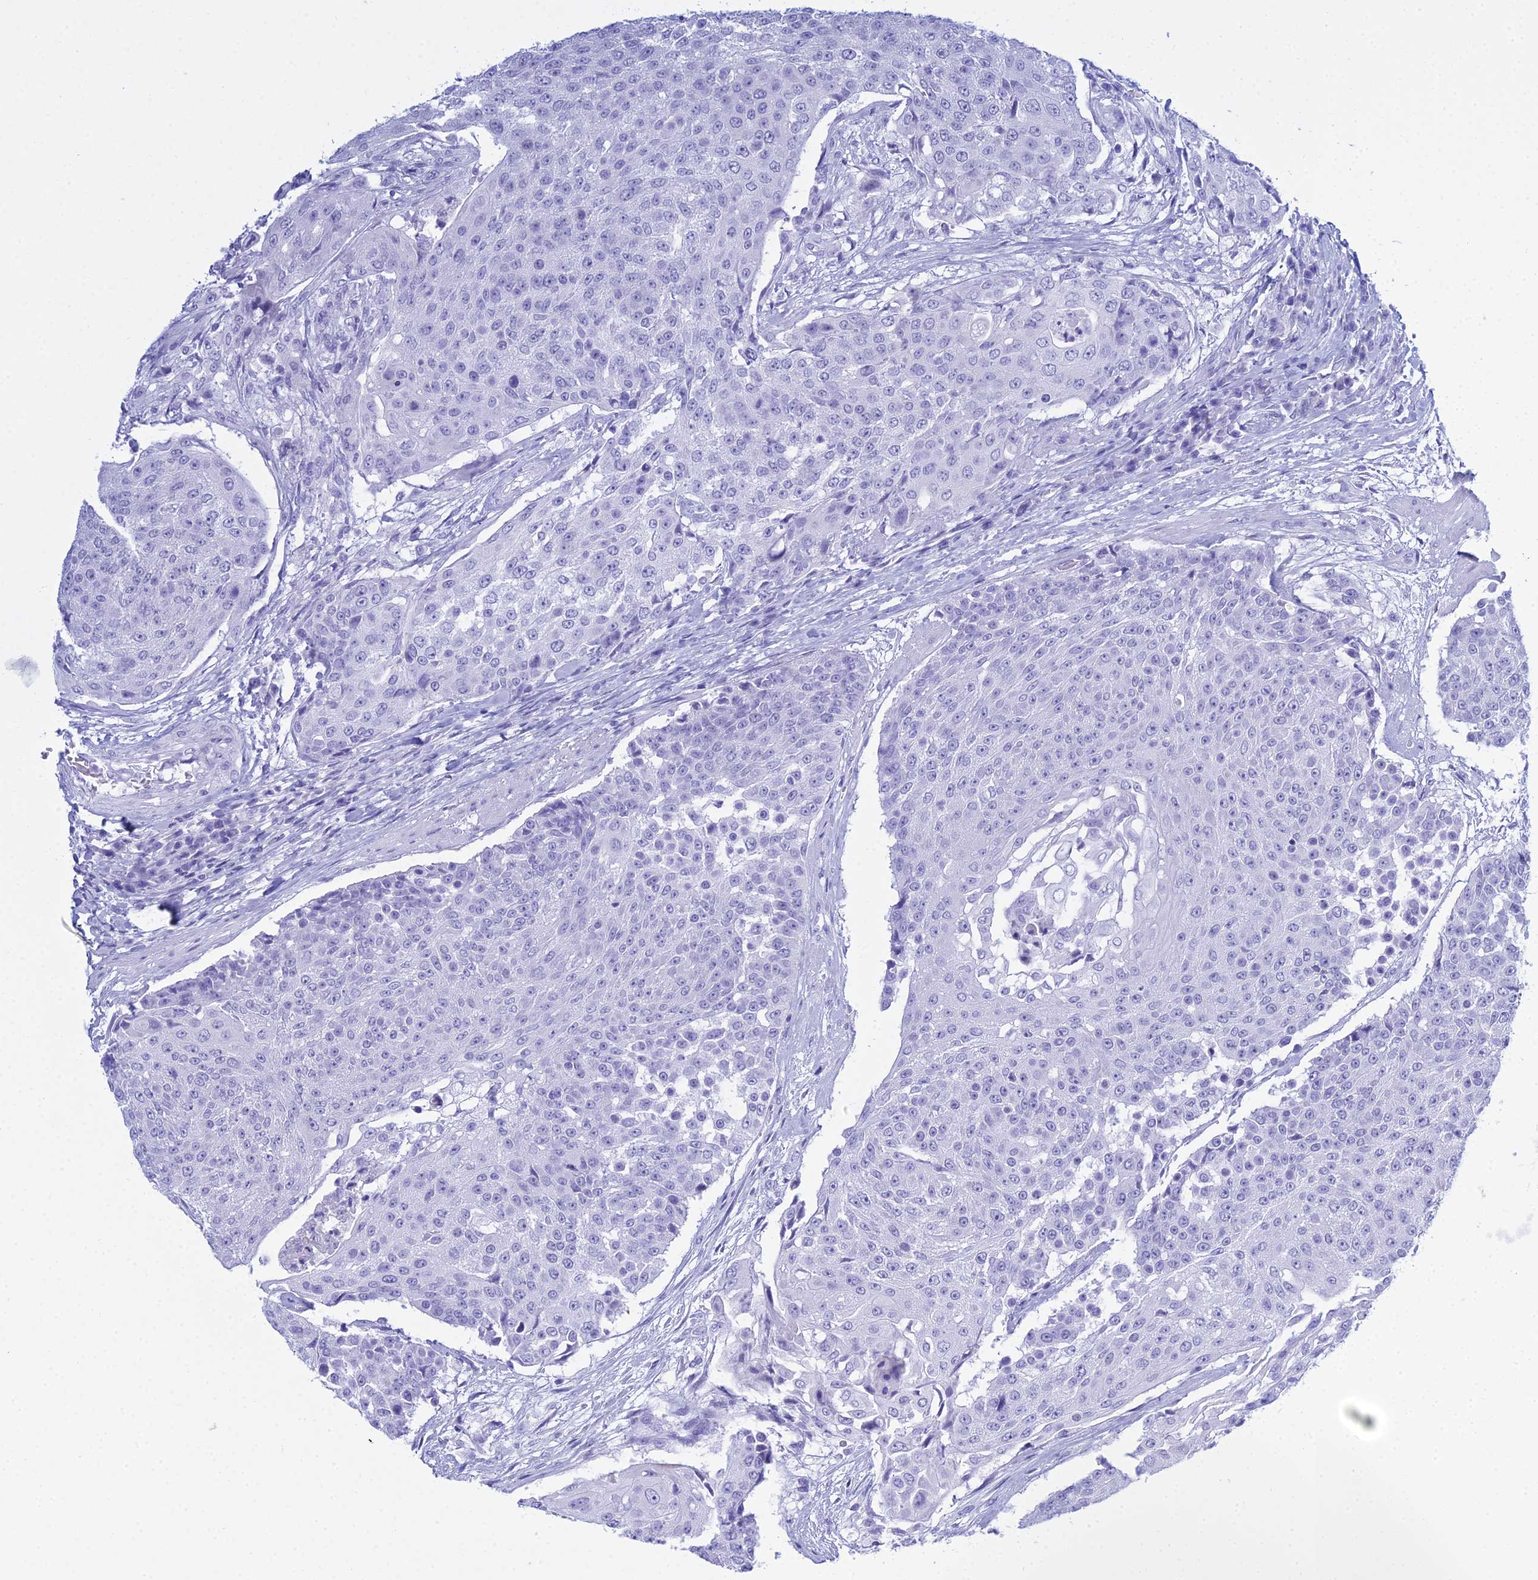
{"staining": {"intensity": "negative", "quantity": "none", "location": "none"}, "tissue": "urothelial cancer", "cell_type": "Tumor cells", "image_type": "cancer", "snomed": [{"axis": "morphology", "description": "Urothelial carcinoma, High grade"}, {"axis": "topography", "description": "Urinary bladder"}], "caption": "Image shows no protein staining in tumor cells of urothelial cancer tissue.", "gene": "PATE4", "patient": {"sex": "female", "age": 63}}